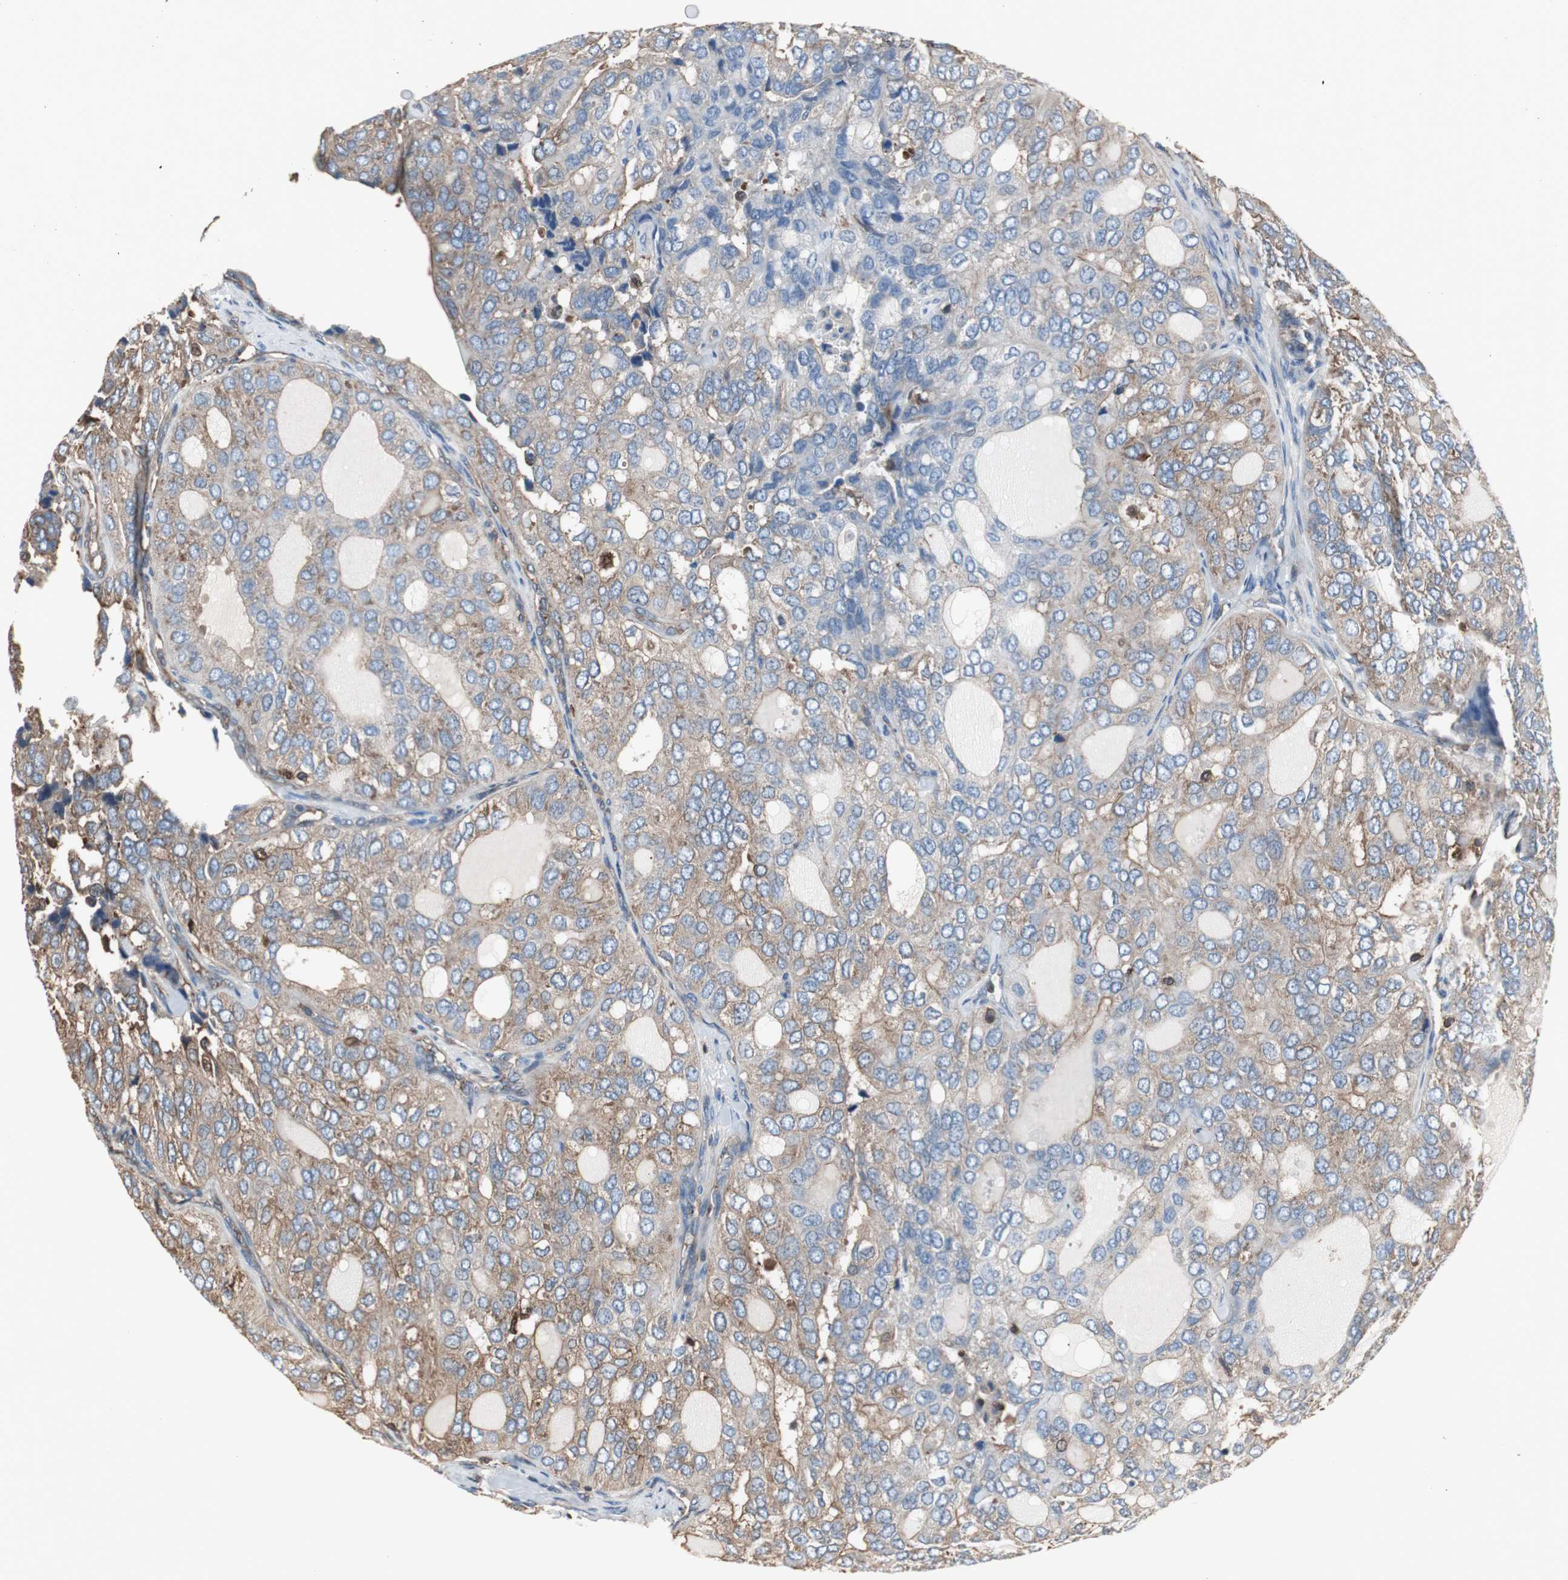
{"staining": {"intensity": "moderate", "quantity": ">75%", "location": "cytoplasmic/membranous"}, "tissue": "thyroid cancer", "cell_type": "Tumor cells", "image_type": "cancer", "snomed": [{"axis": "morphology", "description": "Follicular adenoma carcinoma, NOS"}, {"axis": "topography", "description": "Thyroid gland"}], "caption": "Protein staining demonstrates moderate cytoplasmic/membranous positivity in approximately >75% of tumor cells in thyroid follicular adenoma carcinoma.", "gene": "ACTN1", "patient": {"sex": "male", "age": 75}}